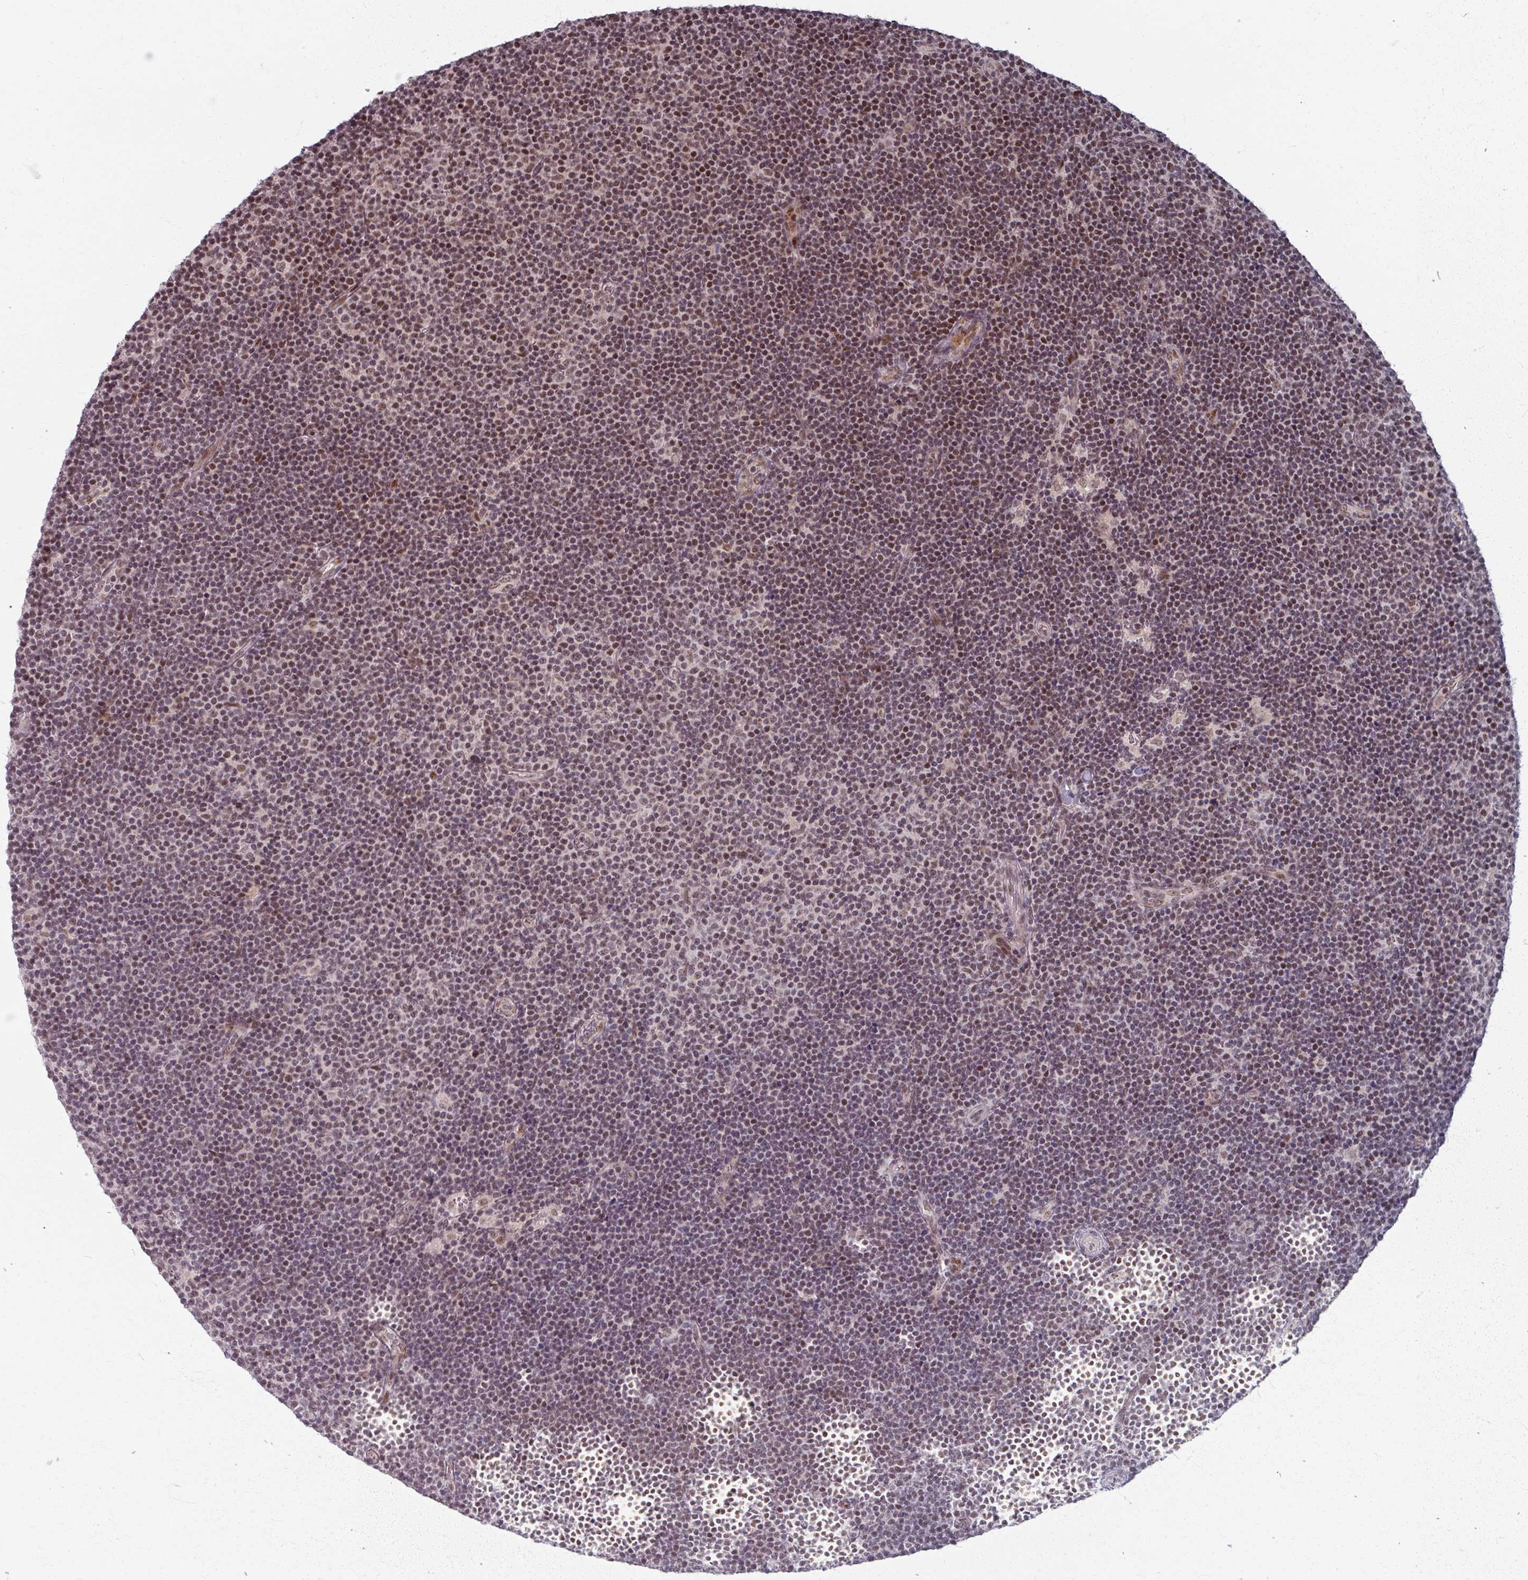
{"staining": {"intensity": "moderate", "quantity": "25%-75%", "location": "nuclear"}, "tissue": "lymphoma", "cell_type": "Tumor cells", "image_type": "cancer", "snomed": [{"axis": "morphology", "description": "Malignant lymphoma, non-Hodgkin's type, Low grade"}, {"axis": "topography", "description": "Lymph node"}], "caption": "The micrograph displays a brown stain indicating the presence of a protein in the nuclear of tumor cells in lymphoma. Immunohistochemistry stains the protein of interest in brown and the nuclei are stained blue.", "gene": "KLC3", "patient": {"sex": "male", "age": 48}}